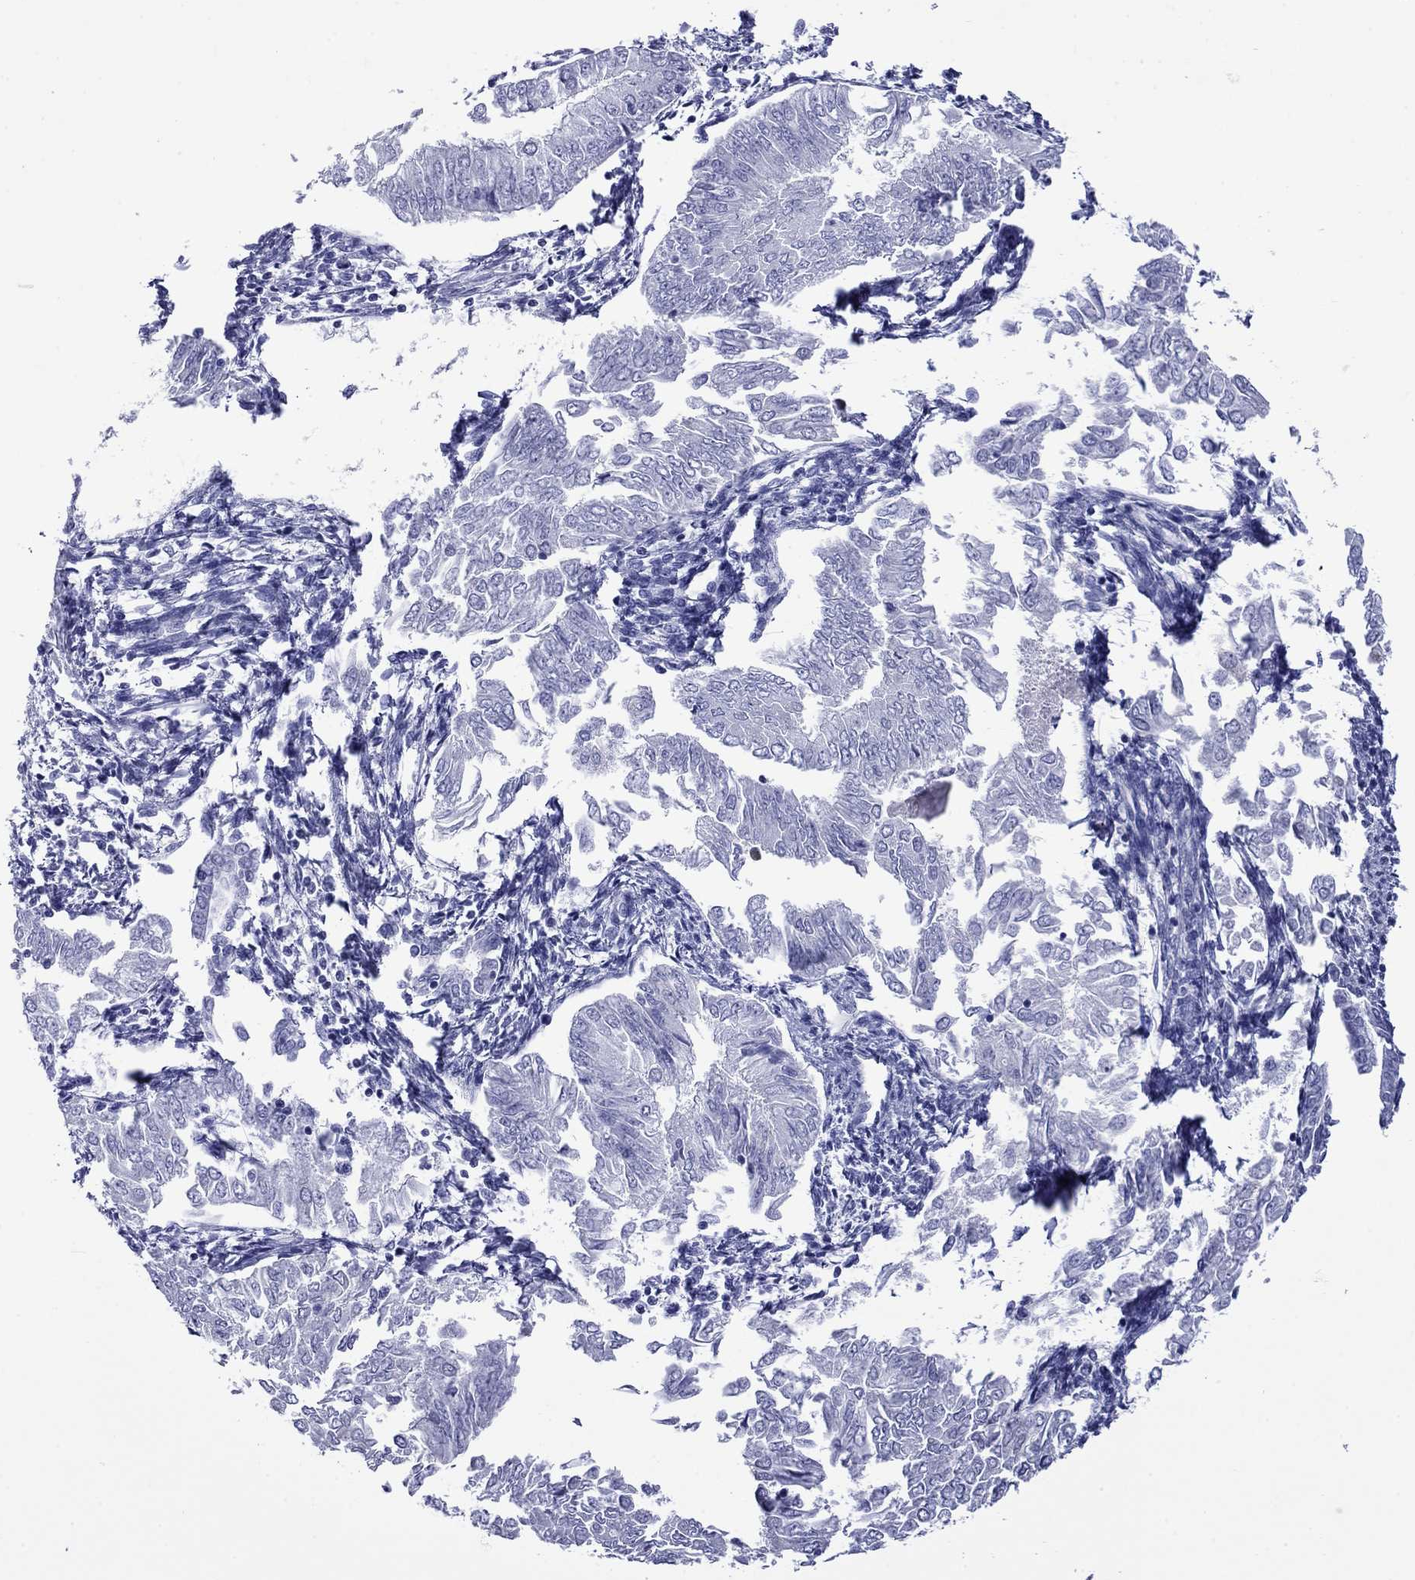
{"staining": {"intensity": "negative", "quantity": "none", "location": "none"}, "tissue": "endometrial cancer", "cell_type": "Tumor cells", "image_type": "cancer", "snomed": [{"axis": "morphology", "description": "Adenocarcinoma, NOS"}, {"axis": "topography", "description": "Endometrium"}], "caption": "Image shows no significant protein expression in tumor cells of endometrial adenocarcinoma.", "gene": "ROM1", "patient": {"sex": "female", "age": 53}}